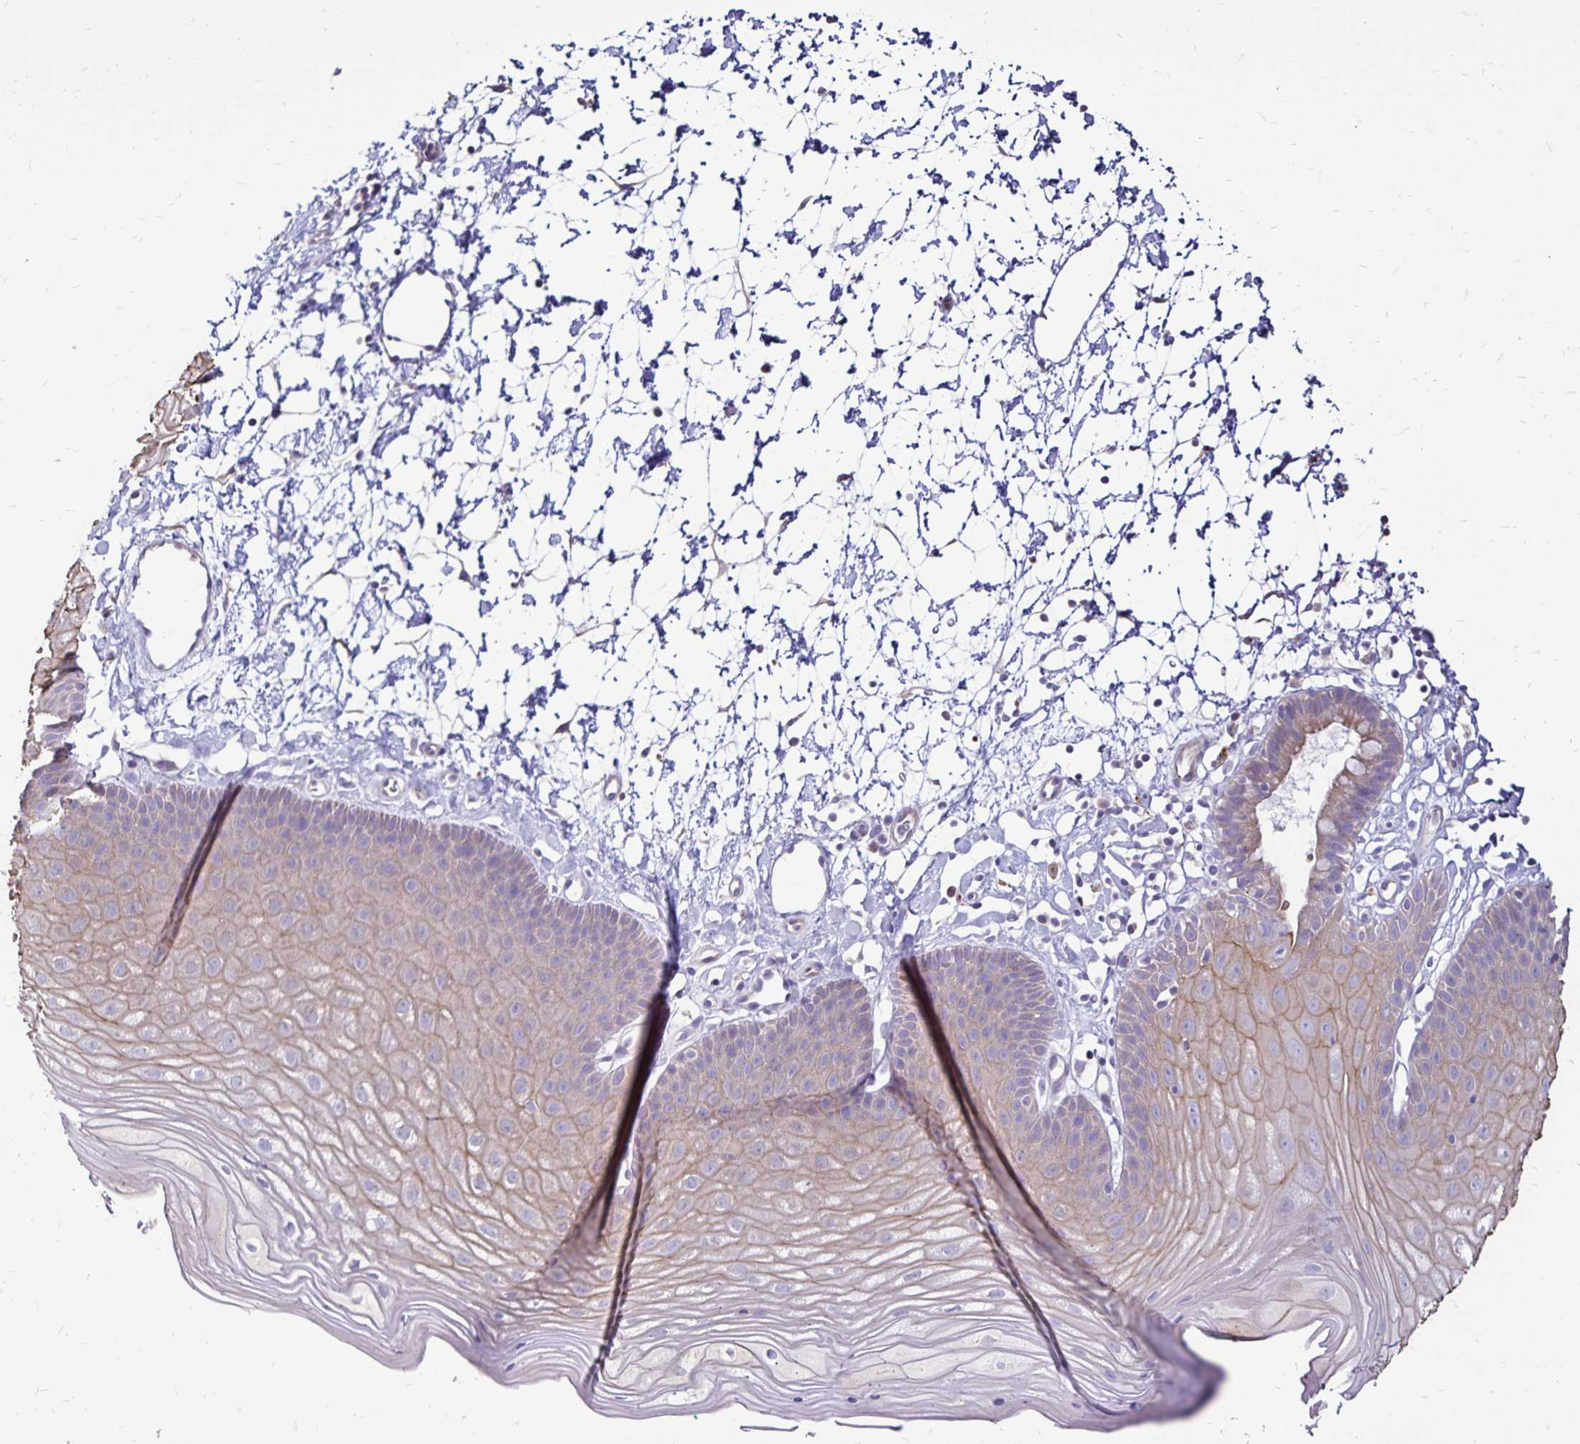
{"staining": {"intensity": "weak", "quantity": "25%-75%", "location": "cytoplasmic/membranous"}, "tissue": "skin", "cell_type": "Epidermal cells", "image_type": "normal", "snomed": [{"axis": "morphology", "description": "Normal tissue, NOS"}, {"axis": "topography", "description": "Anal"}], "caption": "The histopathology image reveals immunohistochemical staining of normal skin. There is weak cytoplasmic/membranous expression is seen in about 25%-75% of epidermal cells.", "gene": "EVPL", "patient": {"sex": "male", "age": 53}}